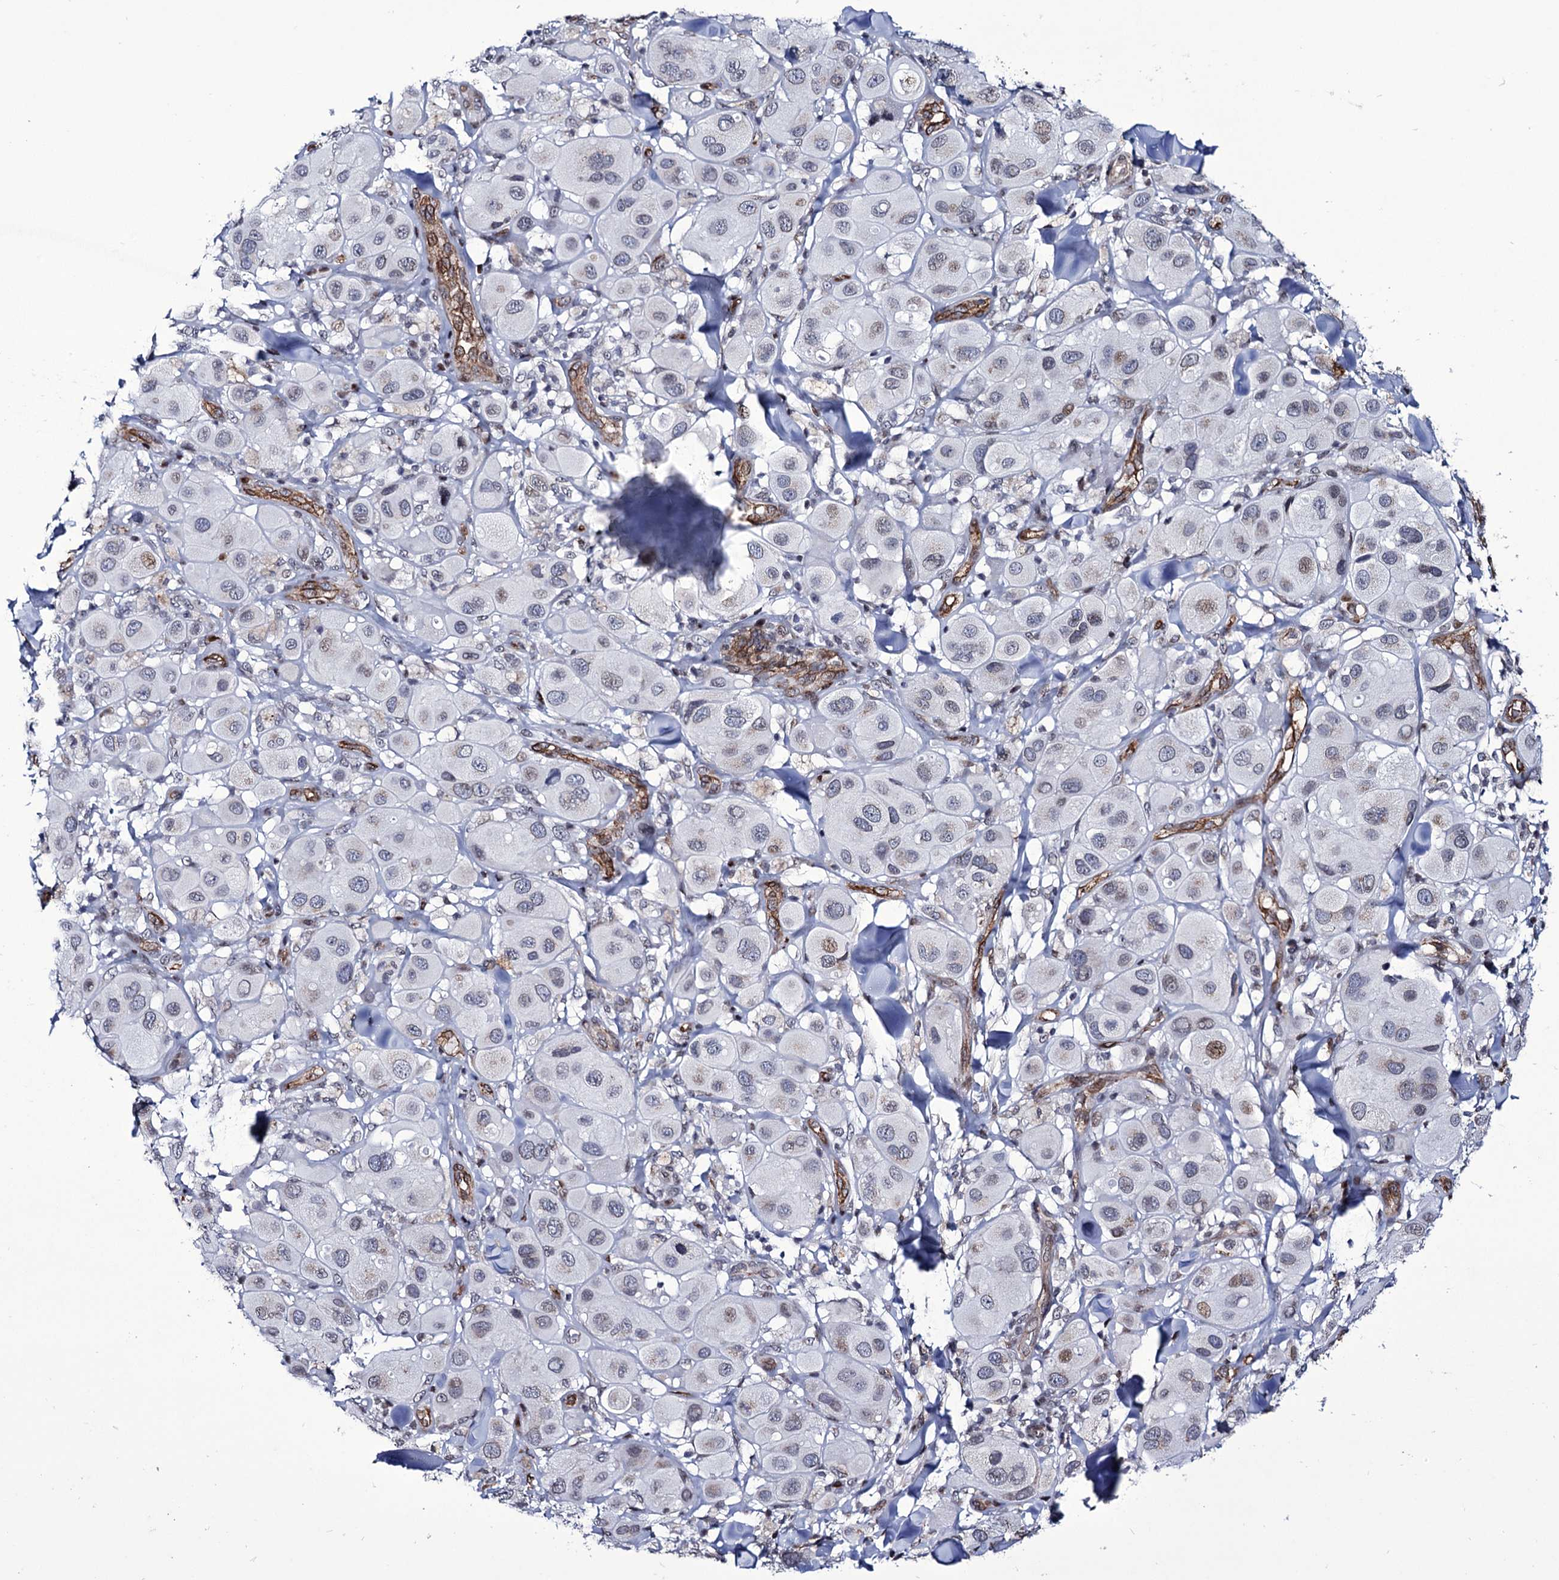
{"staining": {"intensity": "negative", "quantity": "none", "location": "none"}, "tissue": "melanoma", "cell_type": "Tumor cells", "image_type": "cancer", "snomed": [{"axis": "morphology", "description": "Malignant melanoma, Metastatic site"}, {"axis": "topography", "description": "Skin"}], "caption": "Protein analysis of melanoma displays no significant expression in tumor cells.", "gene": "ZC3H12C", "patient": {"sex": "male", "age": 41}}